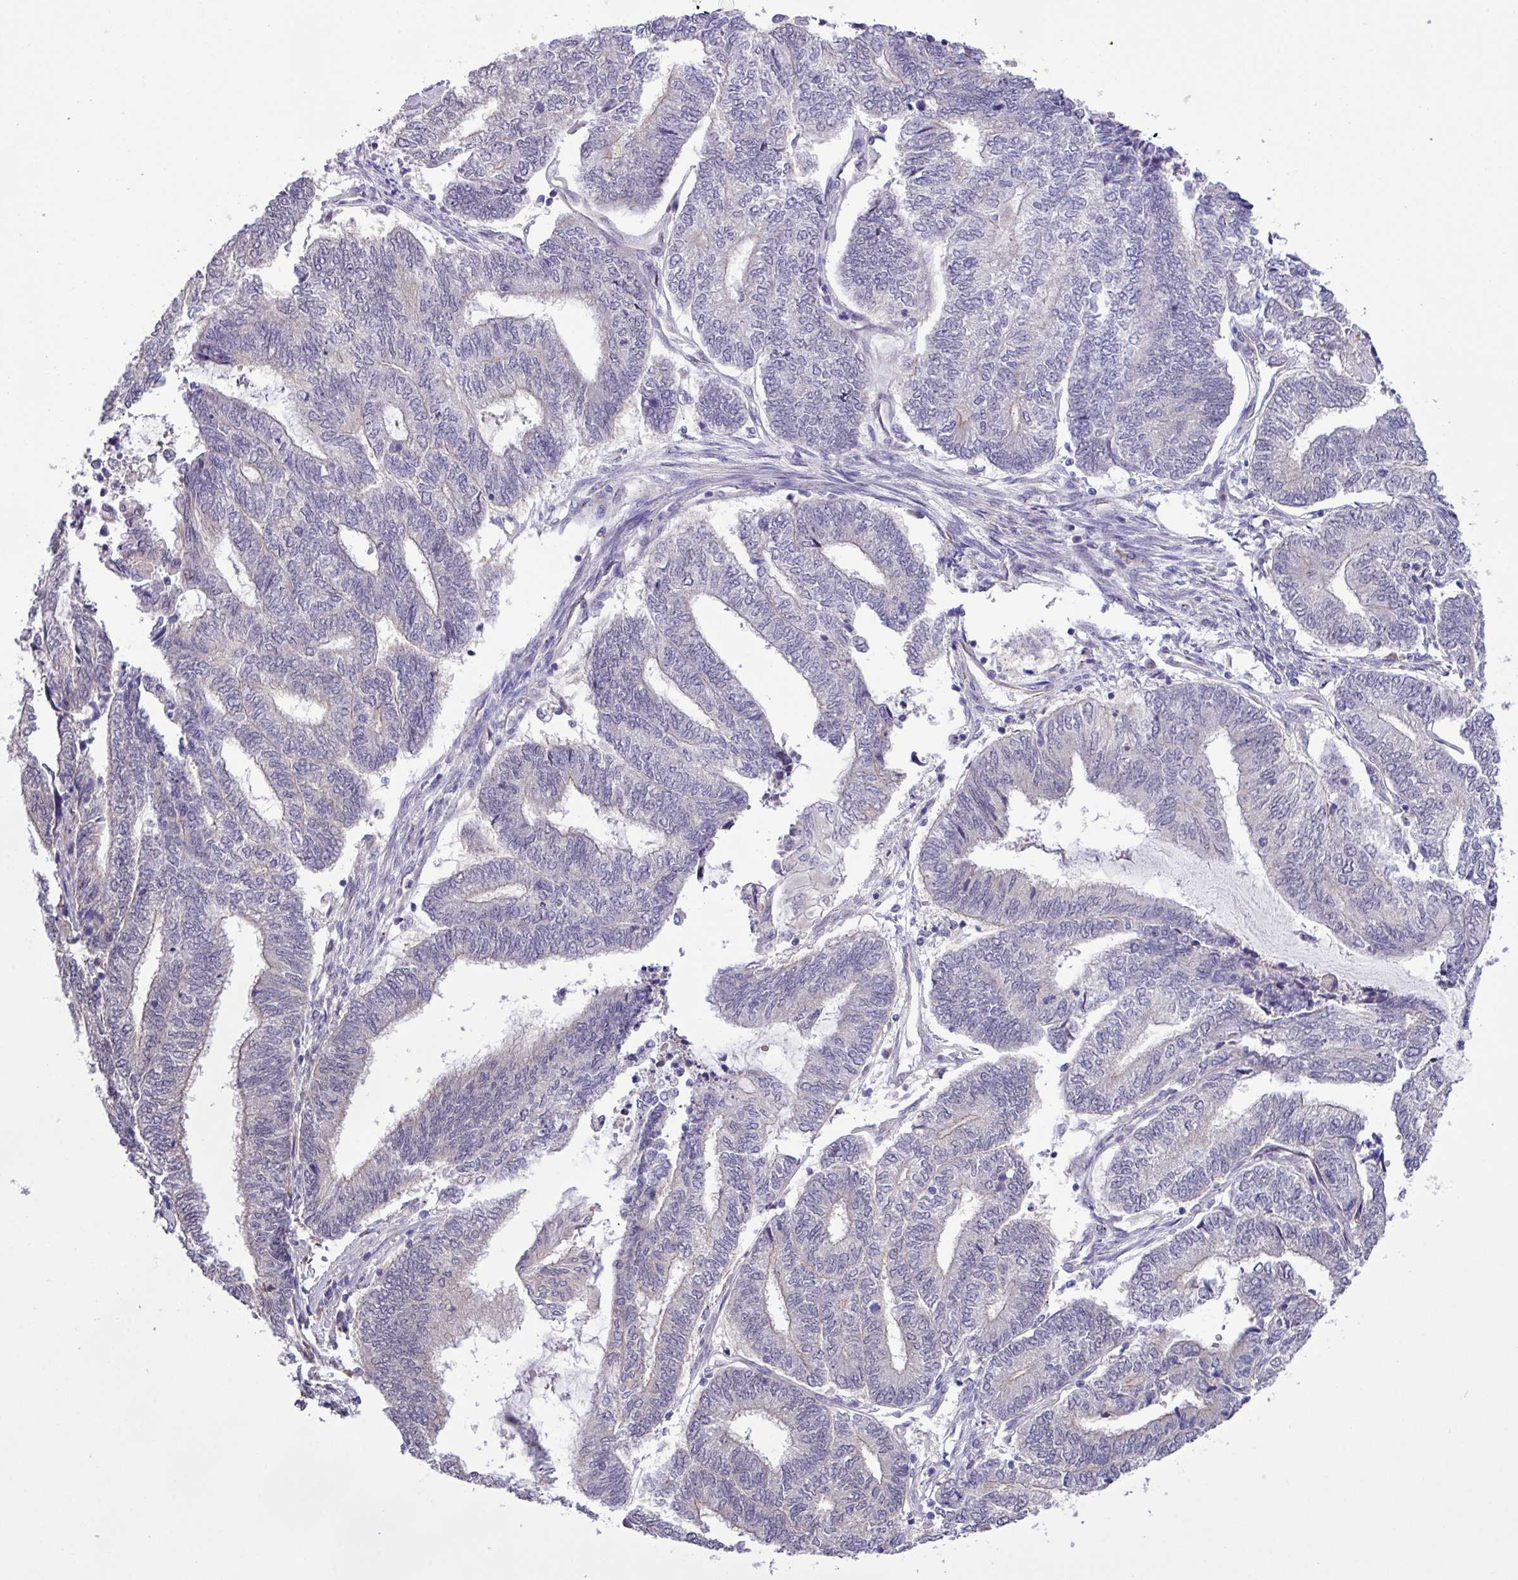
{"staining": {"intensity": "negative", "quantity": "none", "location": "none"}, "tissue": "endometrial cancer", "cell_type": "Tumor cells", "image_type": "cancer", "snomed": [{"axis": "morphology", "description": "Adenocarcinoma, NOS"}, {"axis": "topography", "description": "Uterus"}, {"axis": "topography", "description": "Endometrium"}], "caption": "High magnification brightfield microscopy of endometrial cancer stained with DAB (brown) and counterstained with hematoxylin (blue): tumor cells show no significant staining.", "gene": "SPINK8", "patient": {"sex": "female", "age": 70}}